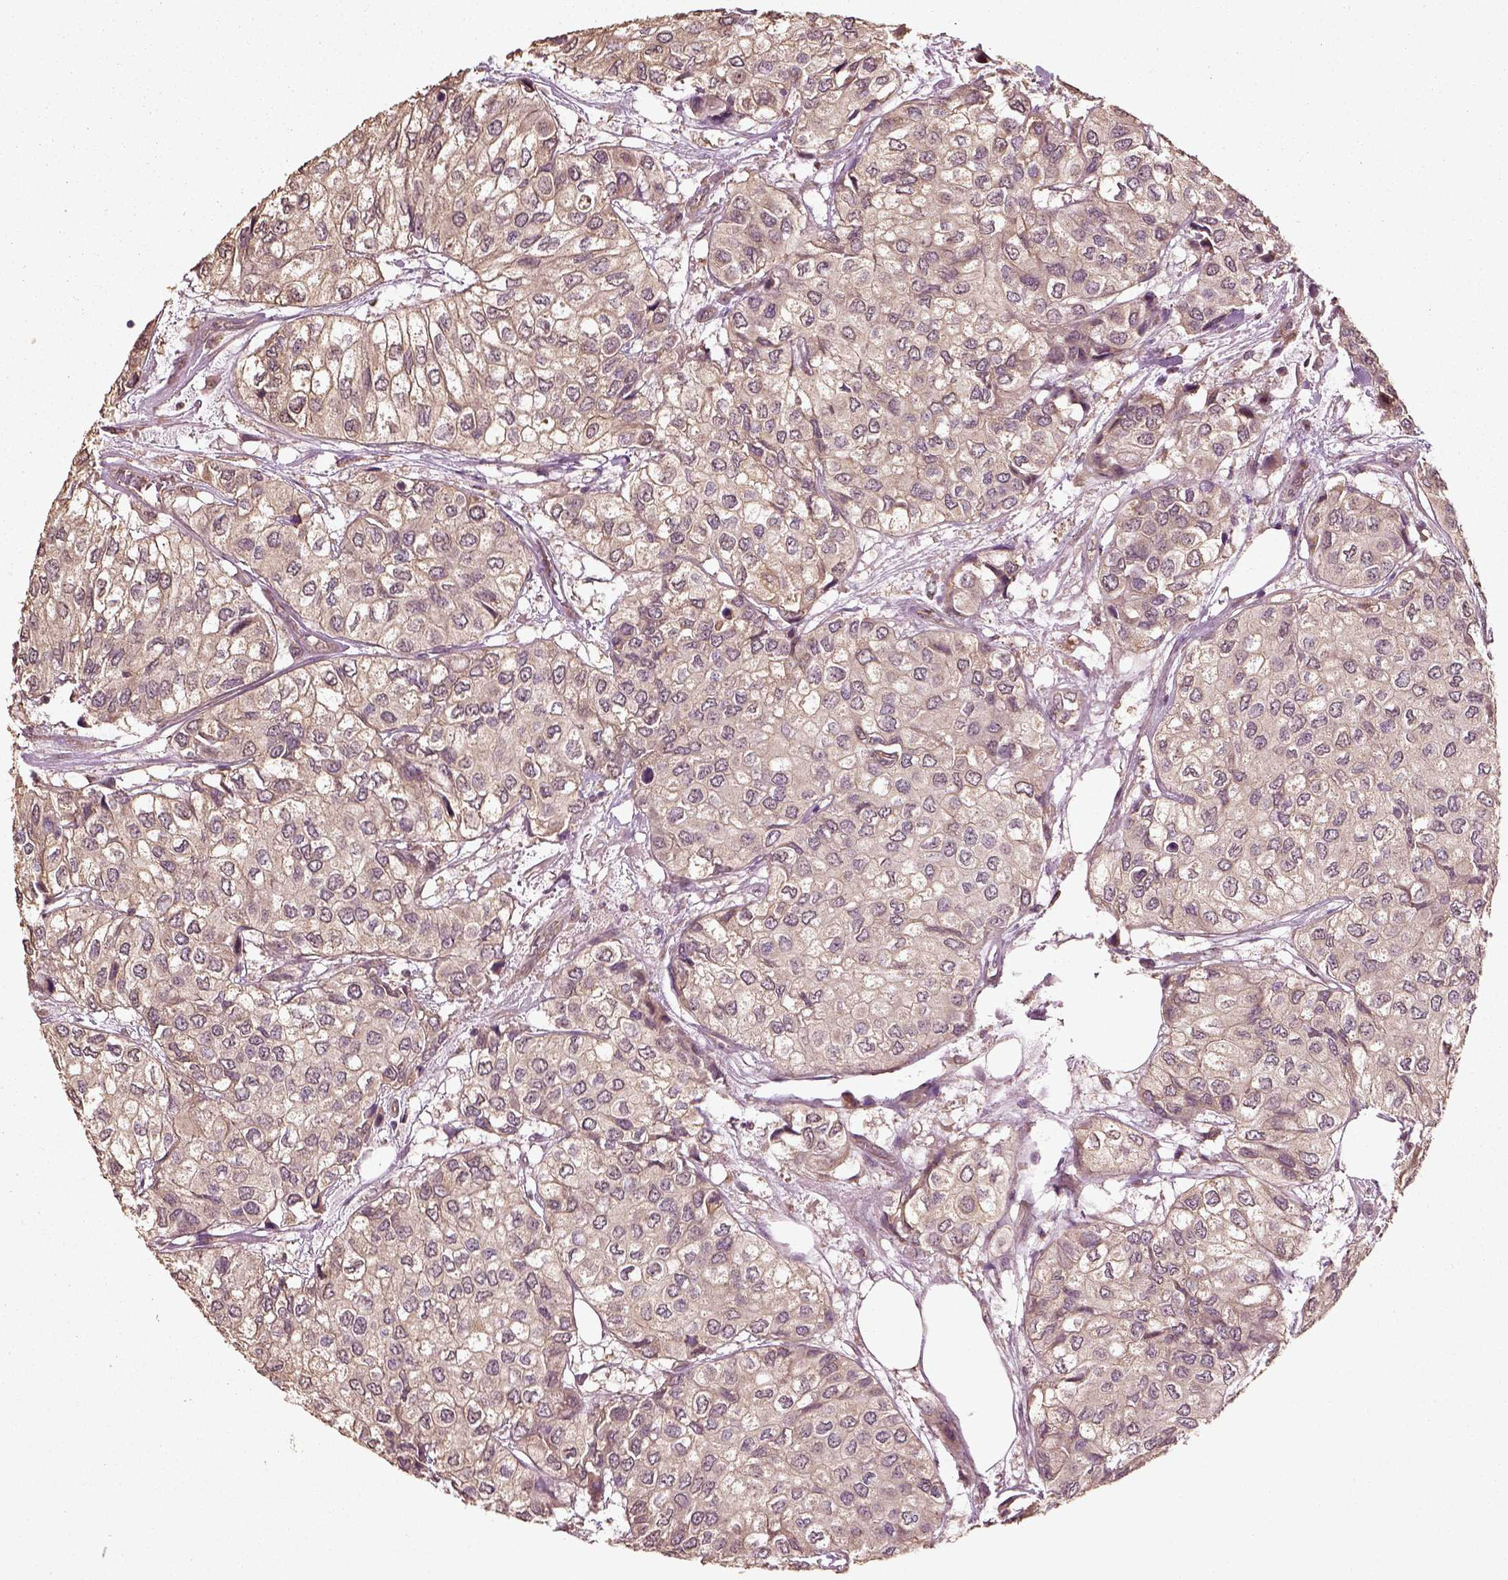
{"staining": {"intensity": "weak", "quantity": "<25%", "location": "cytoplasmic/membranous"}, "tissue": "urothelial cancer", "cell_type": "Tumor cells", "image_type": "cancer", "snomed": [{"axis": "morphology", "description": "Urothelial carcinoma, High grade"}, {"axis": "topography", "description": "Urinary bladder"}], "caption": "Immunohistochemical staining of human urothelial cancer shows no significant expression in tumor cells.", "gene": "ERV3-1", "patient": {"sex": "male", "age": 73}}